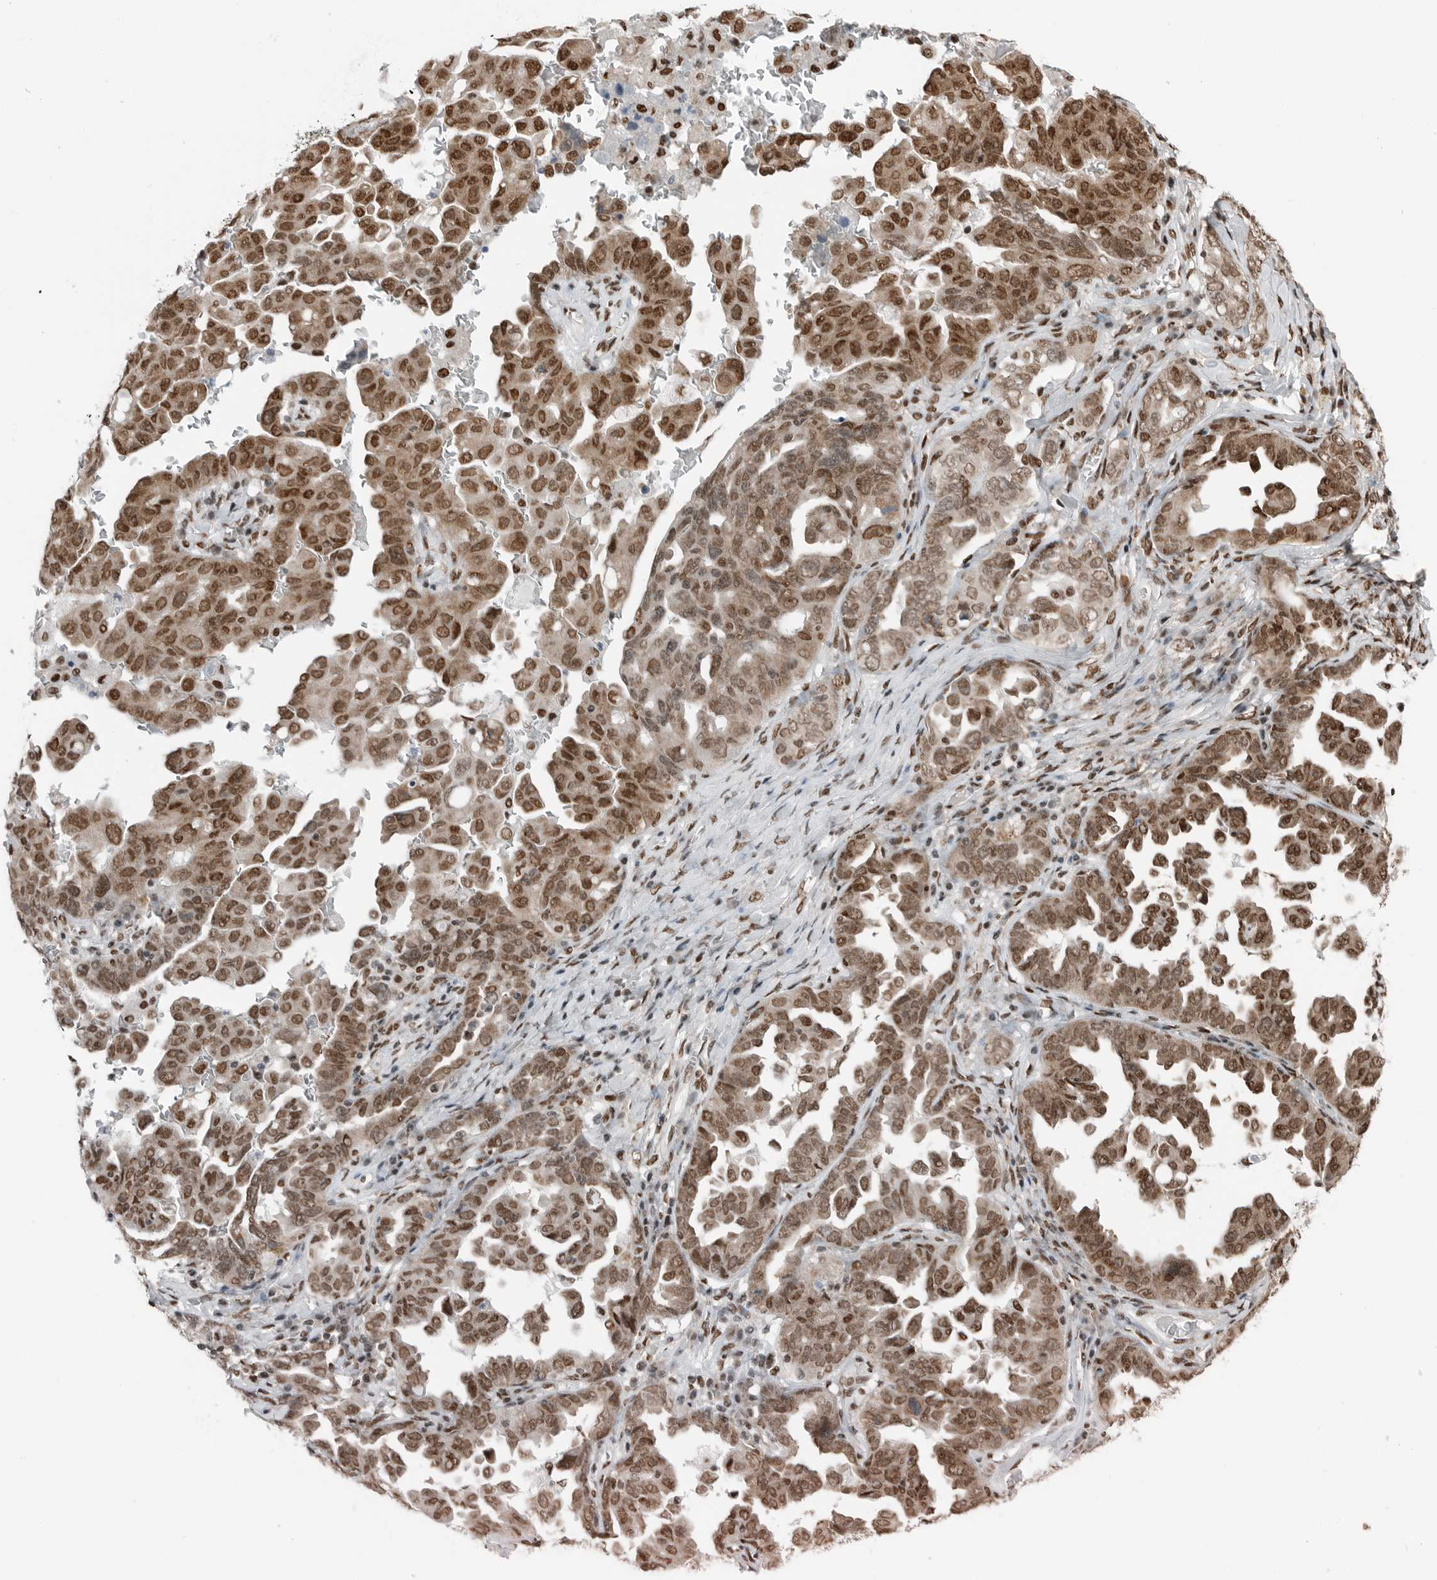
{"staining": {"intensity": "moderate", "quantity": ">75%", "location": "cytoplasmic/membranous,nuclear"}, "tissue": "ovarian cancer", "cell_type": "Tumor cells", "image_type": "cancer", "snomed": [{"axis": "morphology", "description": "Carcinoma, endometroid"}, {"axis": "topography", "description": "Ovary"}], "caption": "Protein staining of ovarian cancer tissue exhibits moderate cytoplasmic/membranous and nuclear positivity in approximately >75% of tumor cells.", "gene": "BLZF1", "patient": {"sex": "female", "age": 62}}